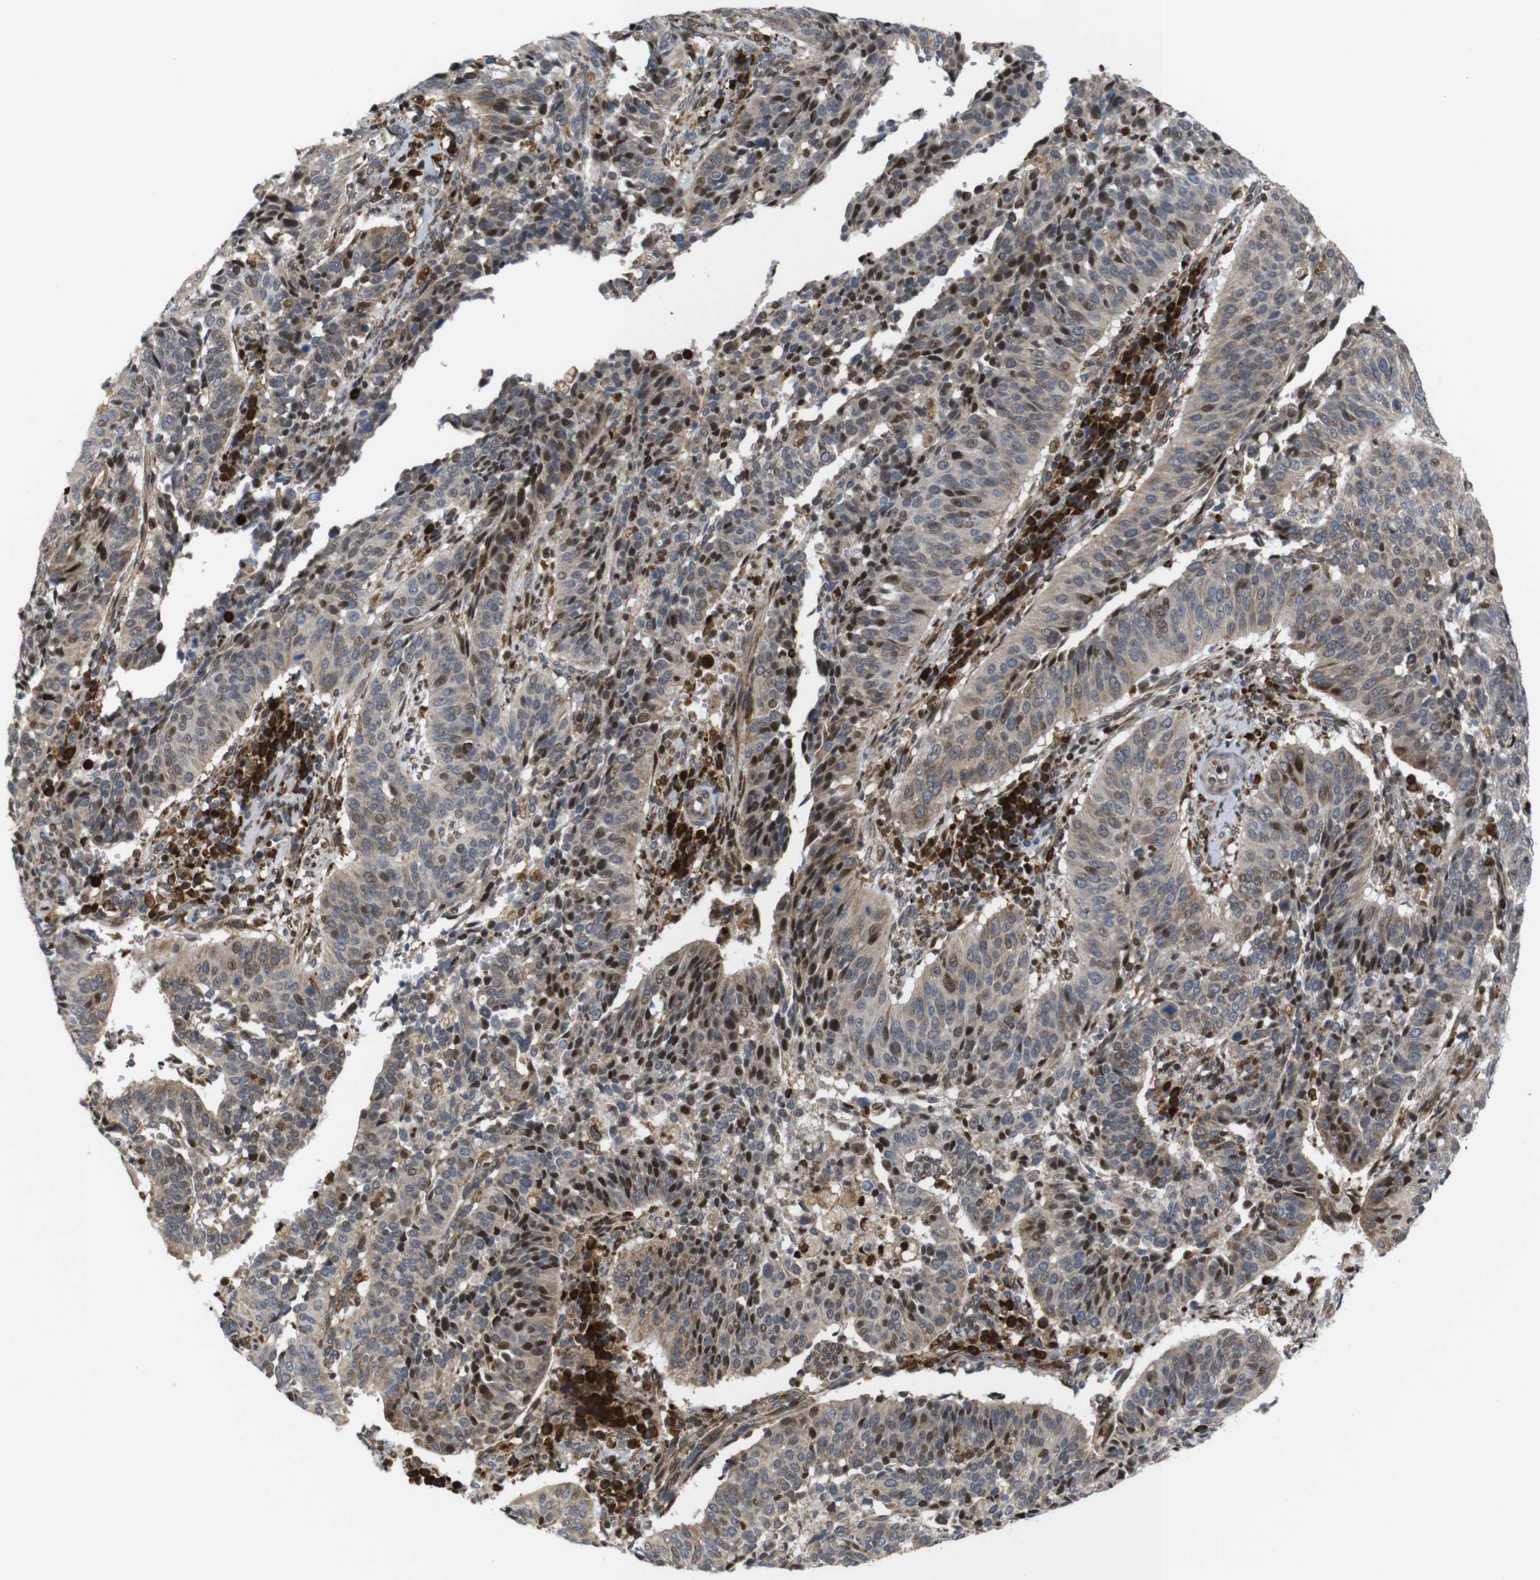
{"staining": {"intensity": "moderate", "quantity": "25%-75%", "location": "nuclear"}, "tissue": "cervical cancer", "cell_type": "Tumor cells", "image_type": "cancer", "snomed": [{"axis": "morphology", "description": "Normal tissue, NOS"}, {"axis": "morphology", "description": "Squamous cell carcinoma, NOS"}, {"axis": "topography", "description": "Cervix"}], "caption": "High-power microscopy captured an immunohistochemistry (IHC) micrograph of cervical cancer (squamous cell carcinoma), revealing moderate nuclear expression in about 25%-75% of tumor cells. (Brightfield microscopy of DAB IHC at high magnification).", "gene": "PTPN1", "patient": {"sex": "female", "age": 39}}